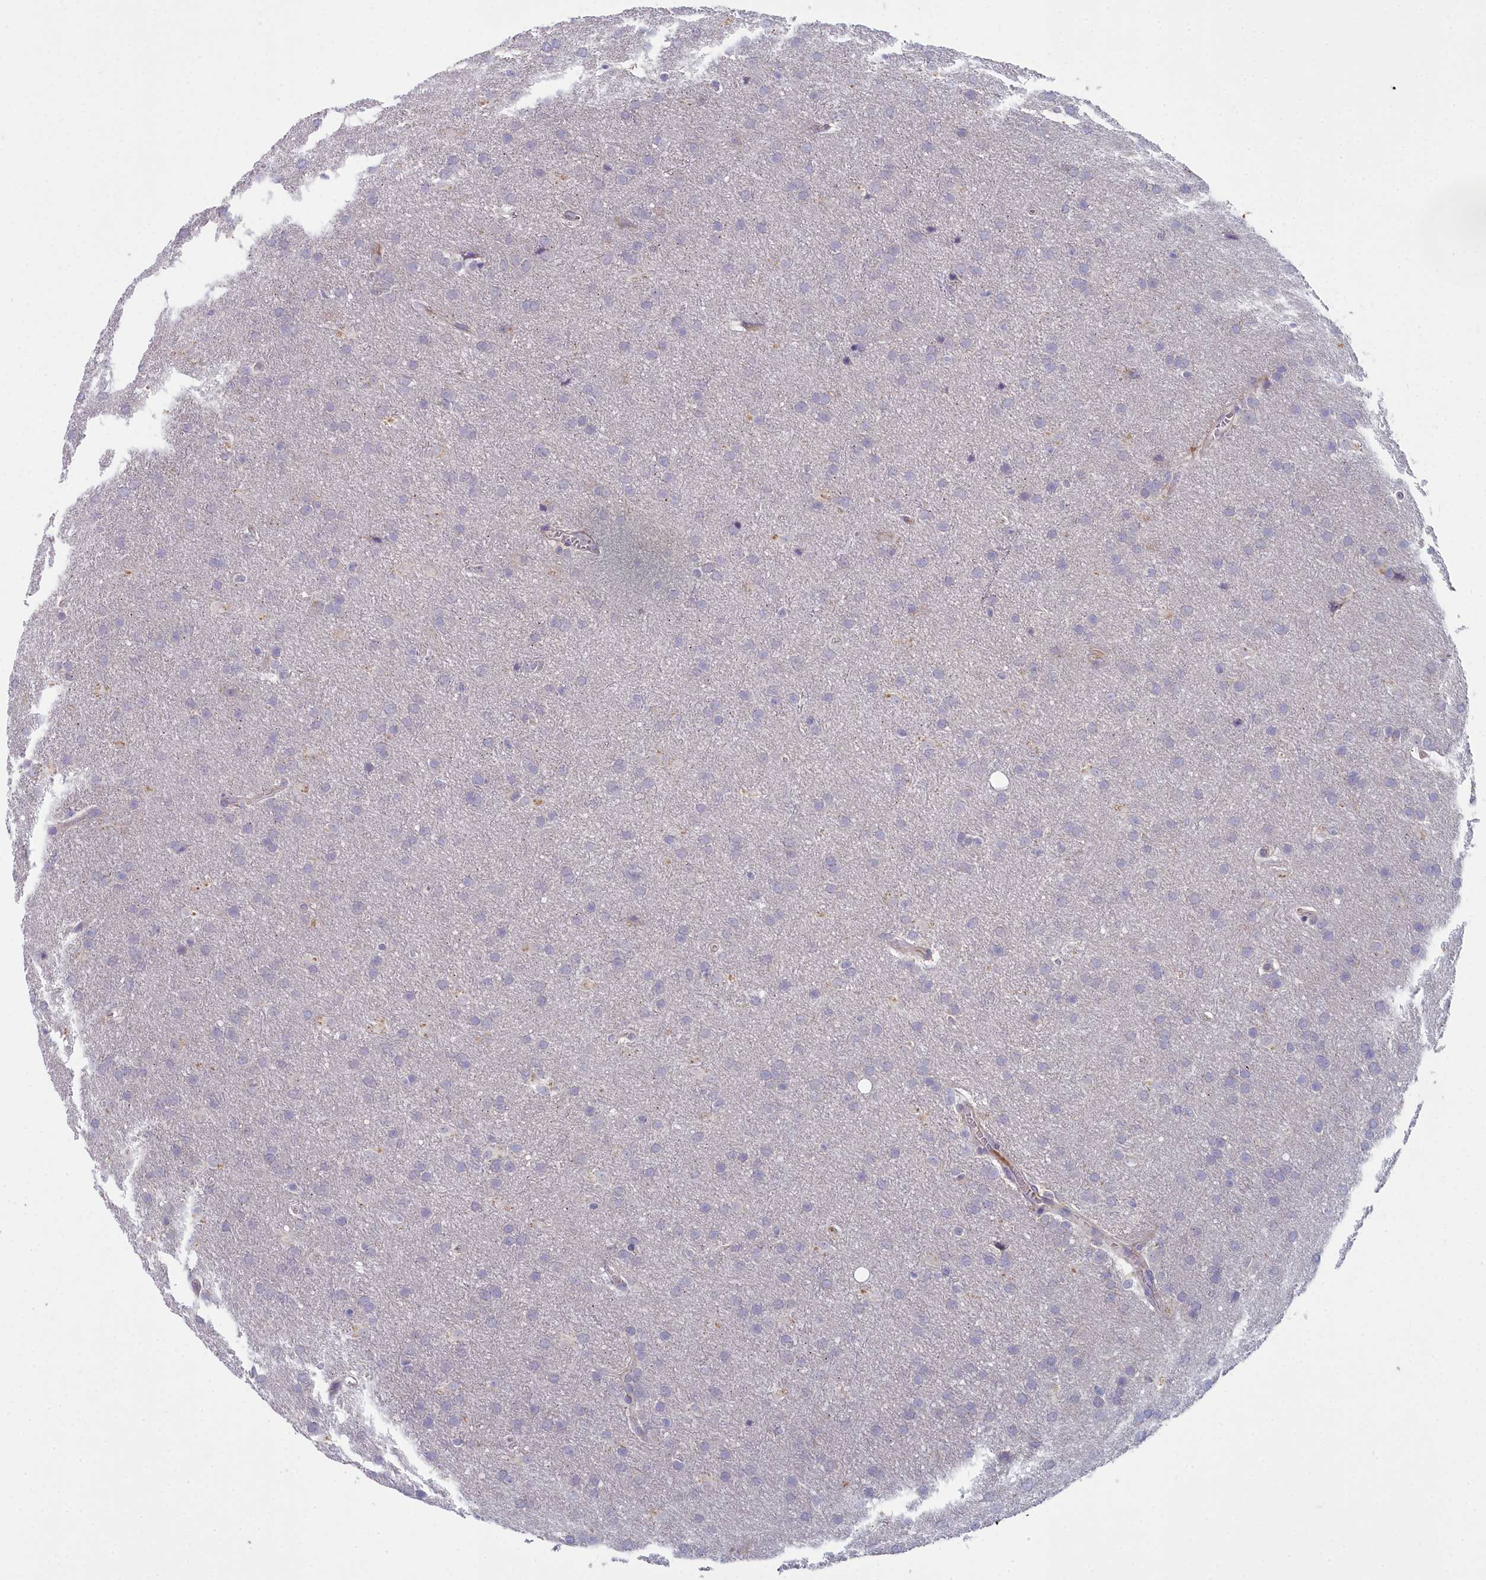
{"staining": {"intensity": "negative", "quantity": "none", "location": "none"}, "tissue": "glioma", "cell_type": "Tumor cells", "image_type": "cancer", "snomed": [{"axis": "morphology", "description": "Glioma, malignant, Low grade"}, {"axis": "topography", "description": "Brain"}], "caption": "High magnification brightfield microscopy of low-grade glioma (malignant) stained with DAB (brown) and counterstained with hematoxylin (blue): tumor cells show no significant staining. Nuclei are stained in blue.", "gene": "INSYN2A", "patient": {"sex": "female", "age": 32}}